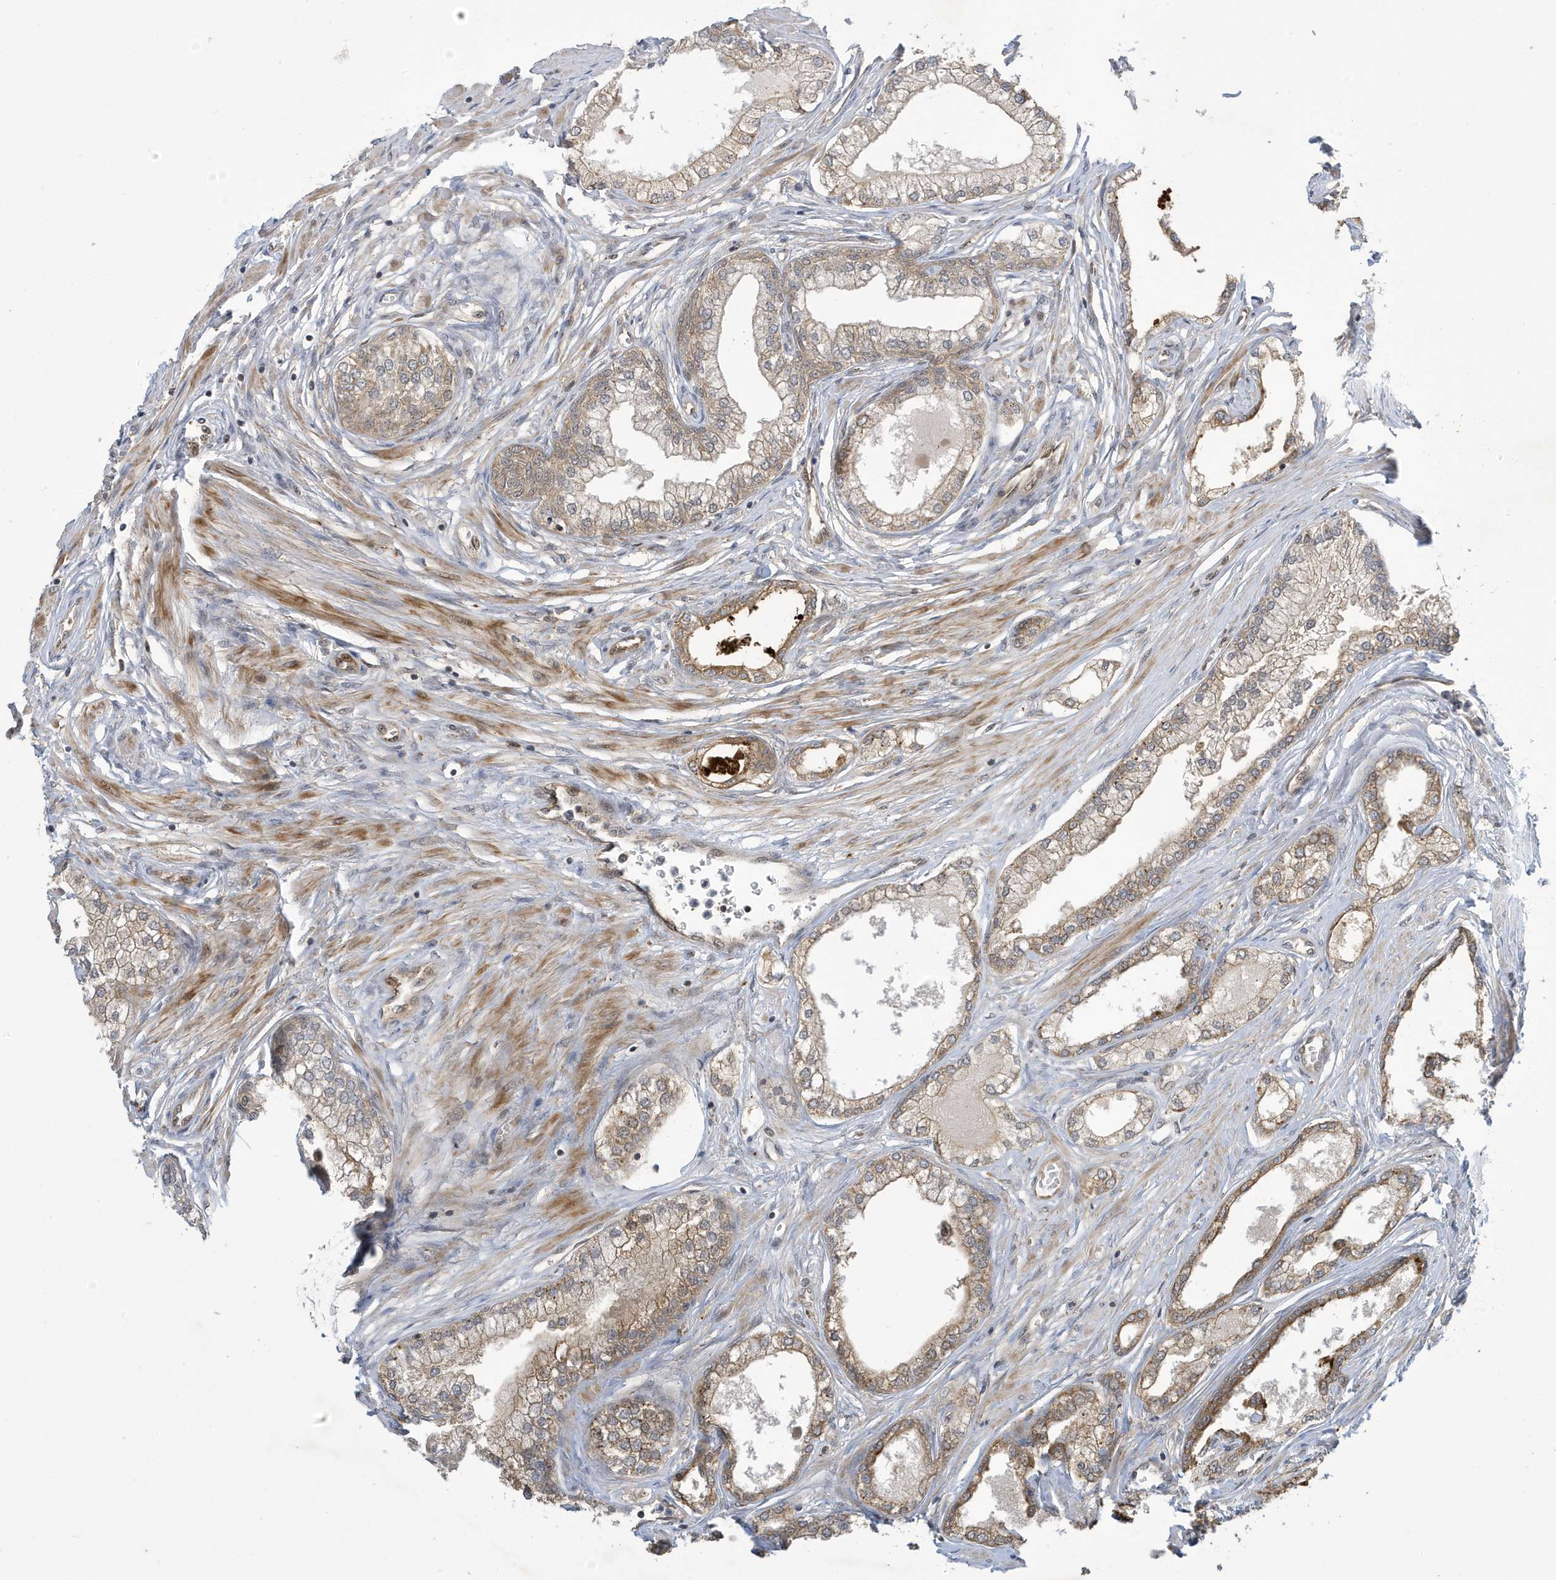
{"staining": {"intensity": "moderate", "quantity": ">75%", "location": "cytoplasmic/membranous"}, "tissue": "prostate", "cell_type": "Glandular cells", "image_type": "normal", "snomed": [{"axis": "morphology", "description": "Normal tissue, NOS"}, {"axis": "morphology", "description": "Urothelial carcinoma, Low grade"}, {"axis": "topography", "description": "Urinary bladder"}, {"axis": "topography", "description": "Prostate"}], "caption": "Moderate cytoplasmic/membranous staining for a protein is present in approximately >75% of glandular cells of unremarkable prostate using immunohistochemistry.", "gene": "NCOA7", "patient": {"sex": "male", "age": 60}}